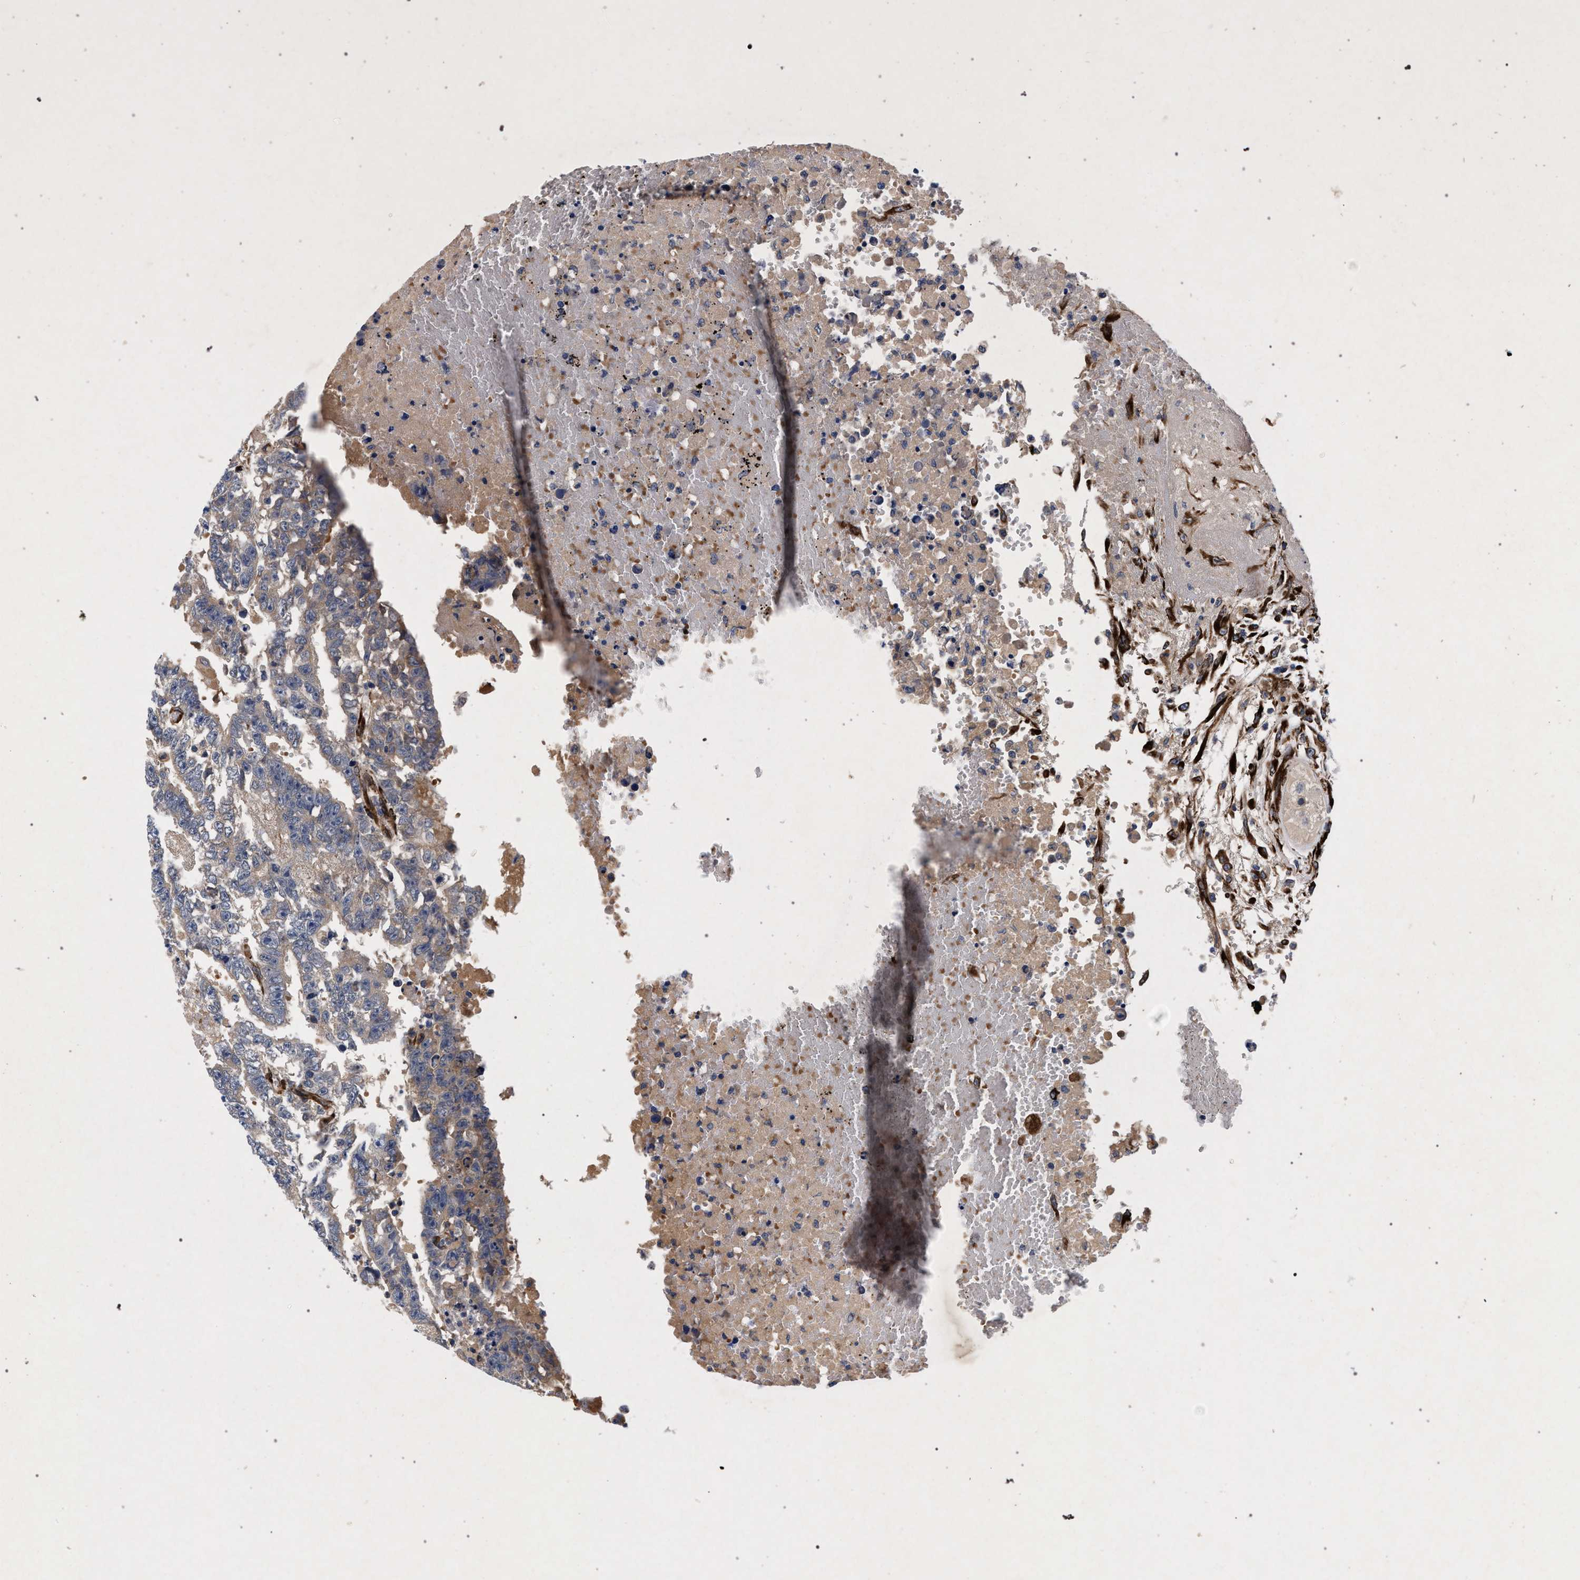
{"staining": {"intensity": "weak", "quantity": "<25%", "location": "cytoplasmic/membranous"}, "tissue": "testis cancer", "cell_type": "Tumor cells", "image_type": "cancer", "snomed": [{"axis": "morphology", "description": "Carcinoma, Embryonal, NOS"}, {"axis": "topography", "description": "Testis"}], "caption": "High power microscopy histopathology image of an immunohistochemistry photomicrograph of testis cancer, revealing no significant expression in tumor cells.", "gene": "NEK7", "patient": {"sex": "male", "age": 25}}